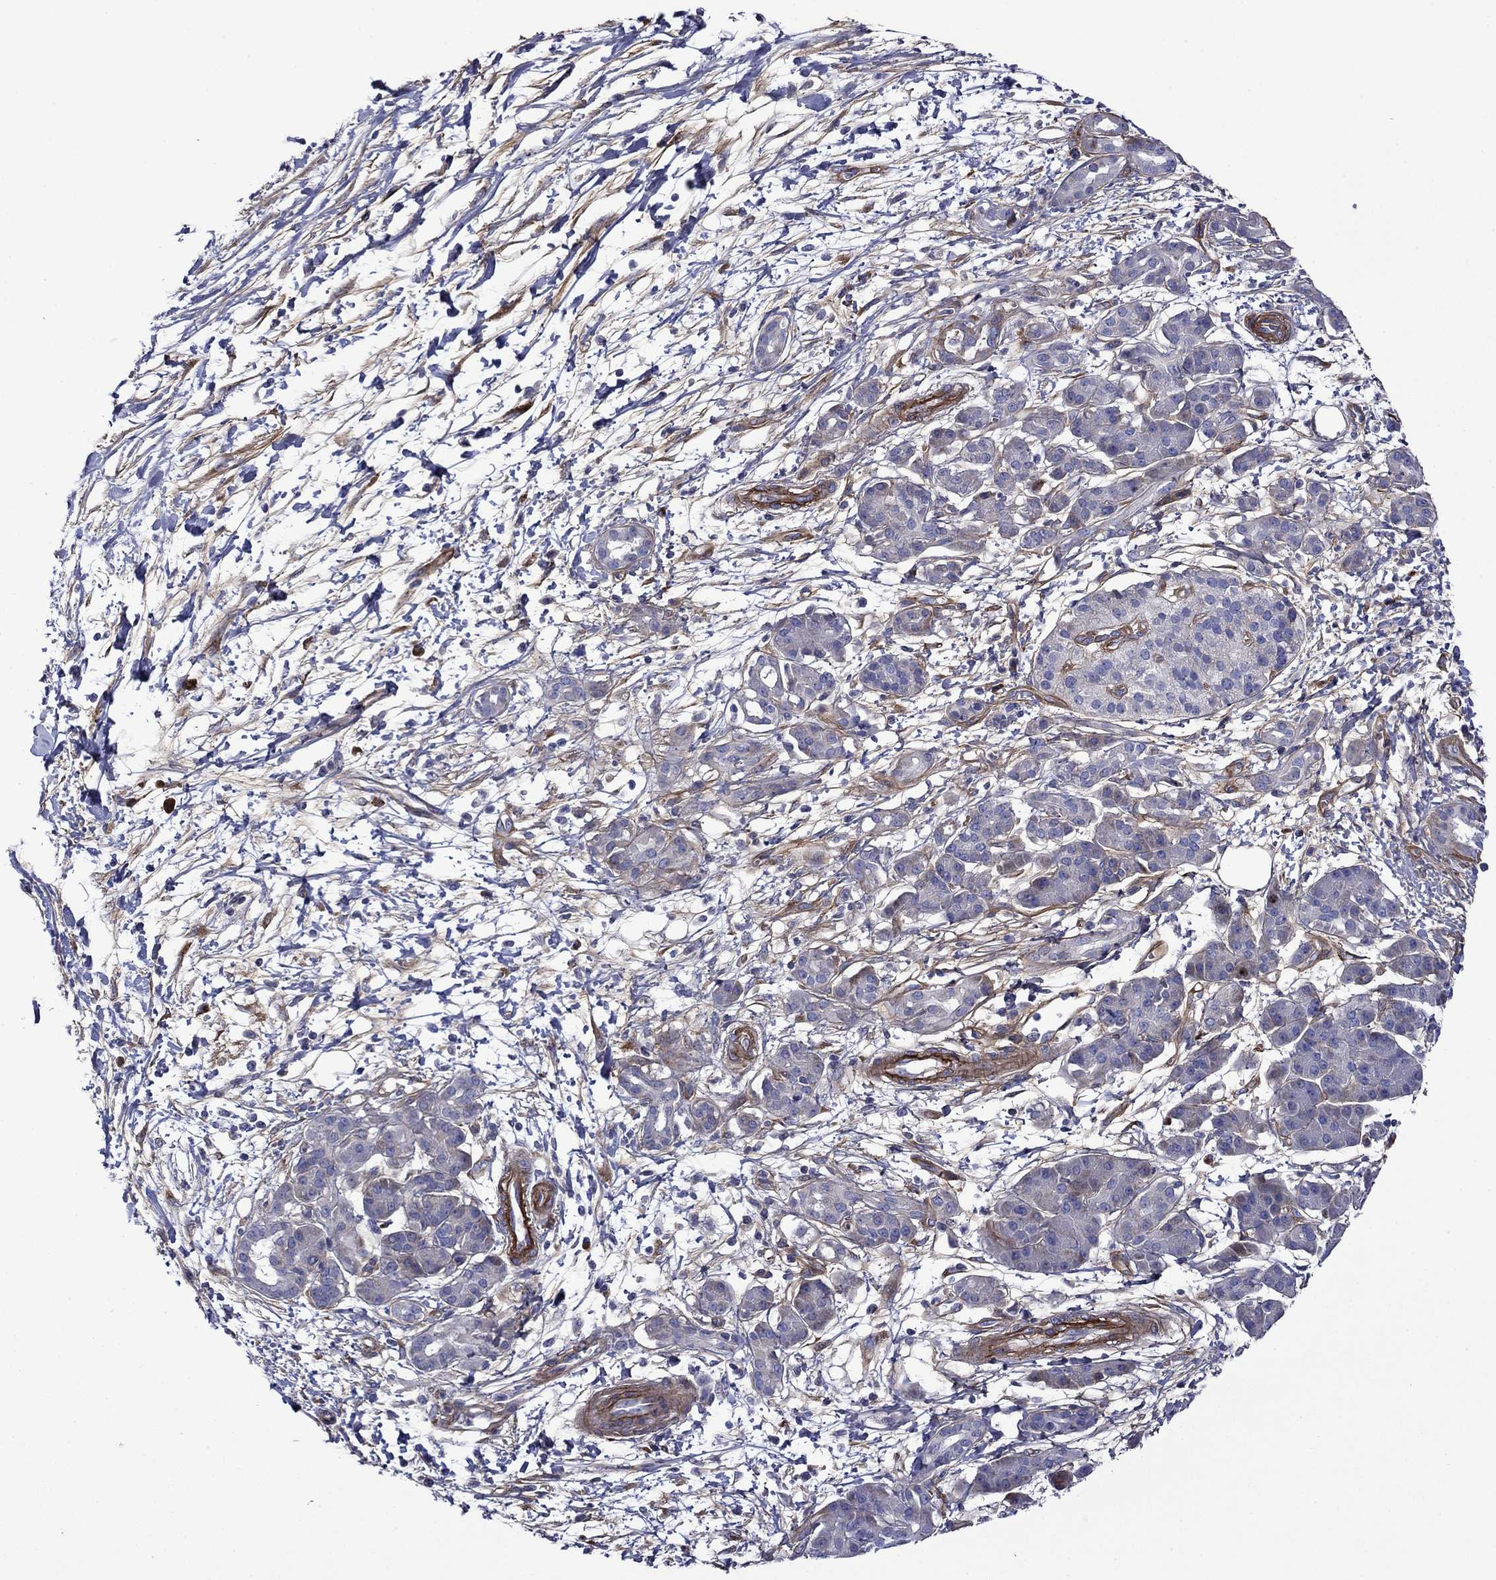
{"staining": {"intensity": "negative", "quantity": "none", "location": "none"}, "tissue": "pancreatic cancer", "cell_type": "Tumor cells", "image_type": "cancer", "snomed": [{"axis": "morphology", "description": "Adenocarcinoma, NOS"}, {"axis": "topography", "description": "Pancreas"}], "caption": "Immunohistochemical staining of human pancreatic adenocarcinoma displays no significant positivity in tumor cells.", "gene": "HSPG2", "patient": {"sex": "male", "age": 72}}